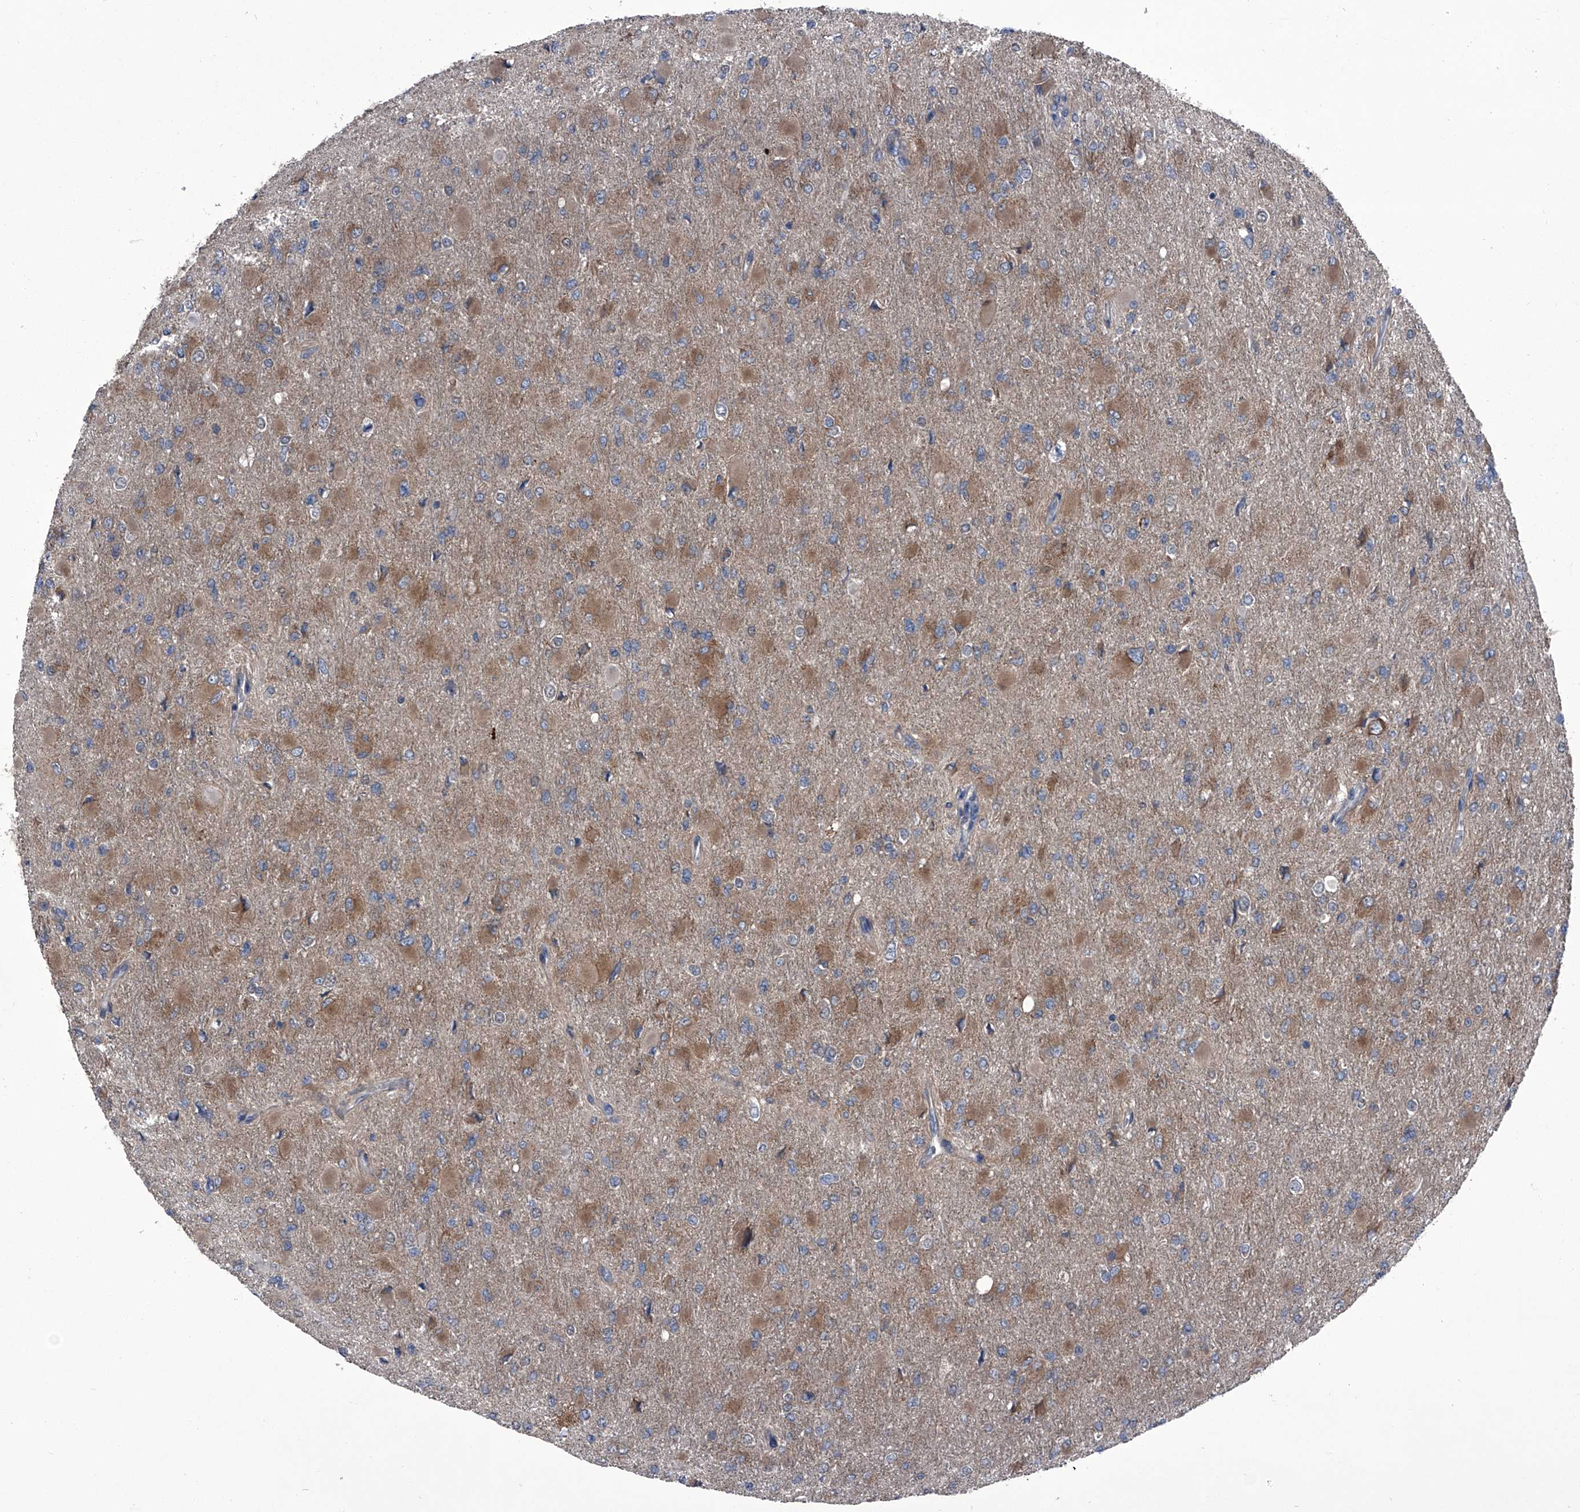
{"staining": {"intensity": "moderate", "quantity": "<25%", "location": "cytoplasmic/membranous"}, "tissue": "glioma", "cell_type": "Tumor cells", "image_type": "cancer", "snomed": [{"axis": "morphology", "description": "Glioma, malignant, High grade"}, {"axis": "topography", "description": "Cerebral cortex"}], "caption": "This micrograph shows immunohistochemistry staining of human glioma, with low moderate cytoplasmic/membranous staining in approximately <25% of tumor cells.", "gene": "PIP5K1A", "patient": {"sex": "female", "age": 36}}